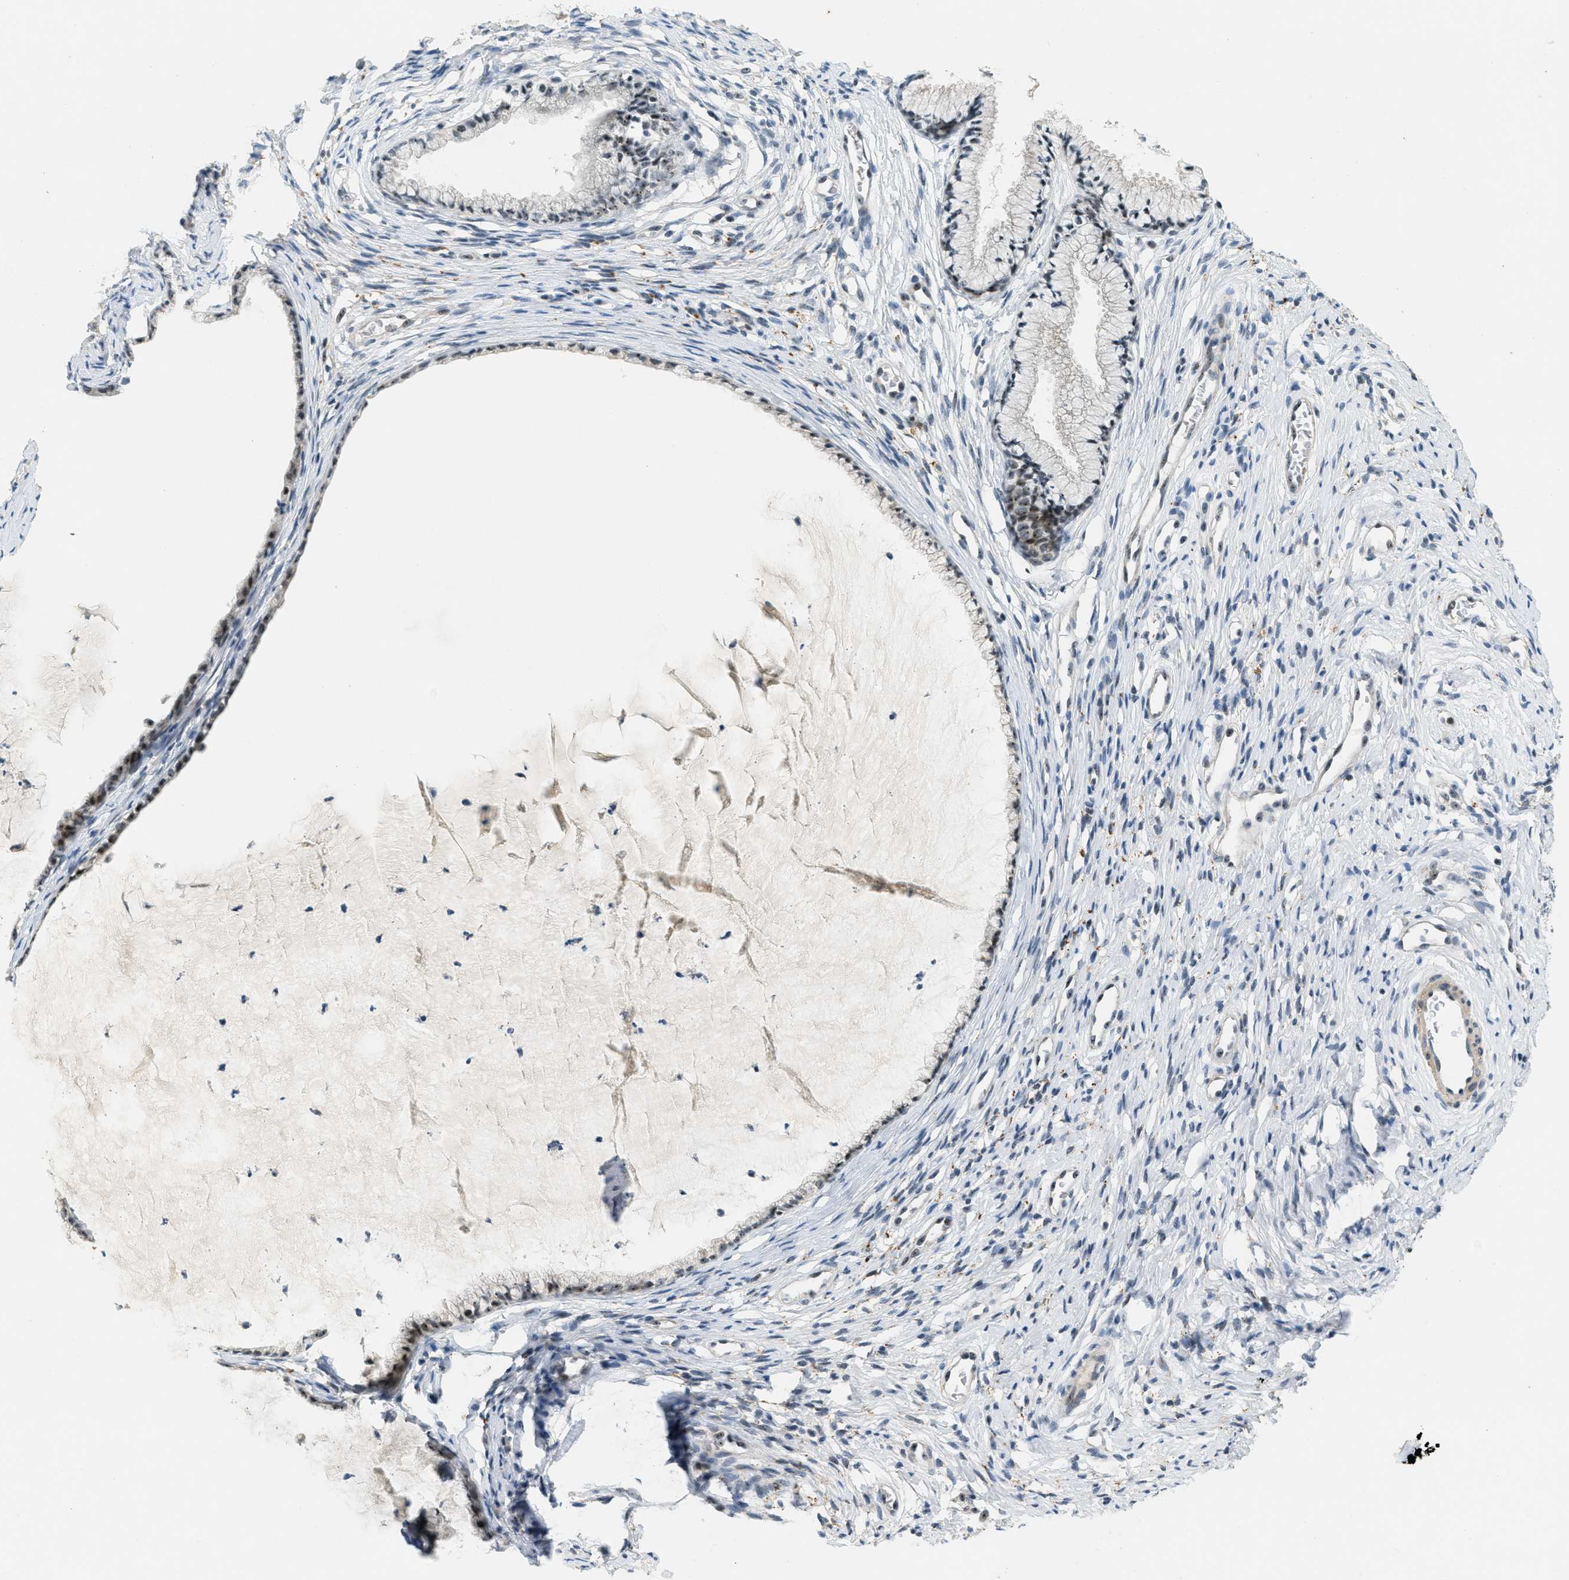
{"staining": {"intensity": "moderate", "quantity": "<25%", "location": "cytoplasmic/membranous"}, "tissue": "cervix", "cell_type": "Glandular cells", "image_type": "normal", "snomed": [{"axis": "morphology", "description": "Normal tissue, NOS"}, {"axis": "topography", "description": "Cervix"}], "caption": "Human cervix stained for a protein (brown) shows moderate cytoplasmic/membranous positive positivity in approximately <25% of glandular cells.", "gene": "DDX47", "patient": {"sex": "female", "age": 77}}